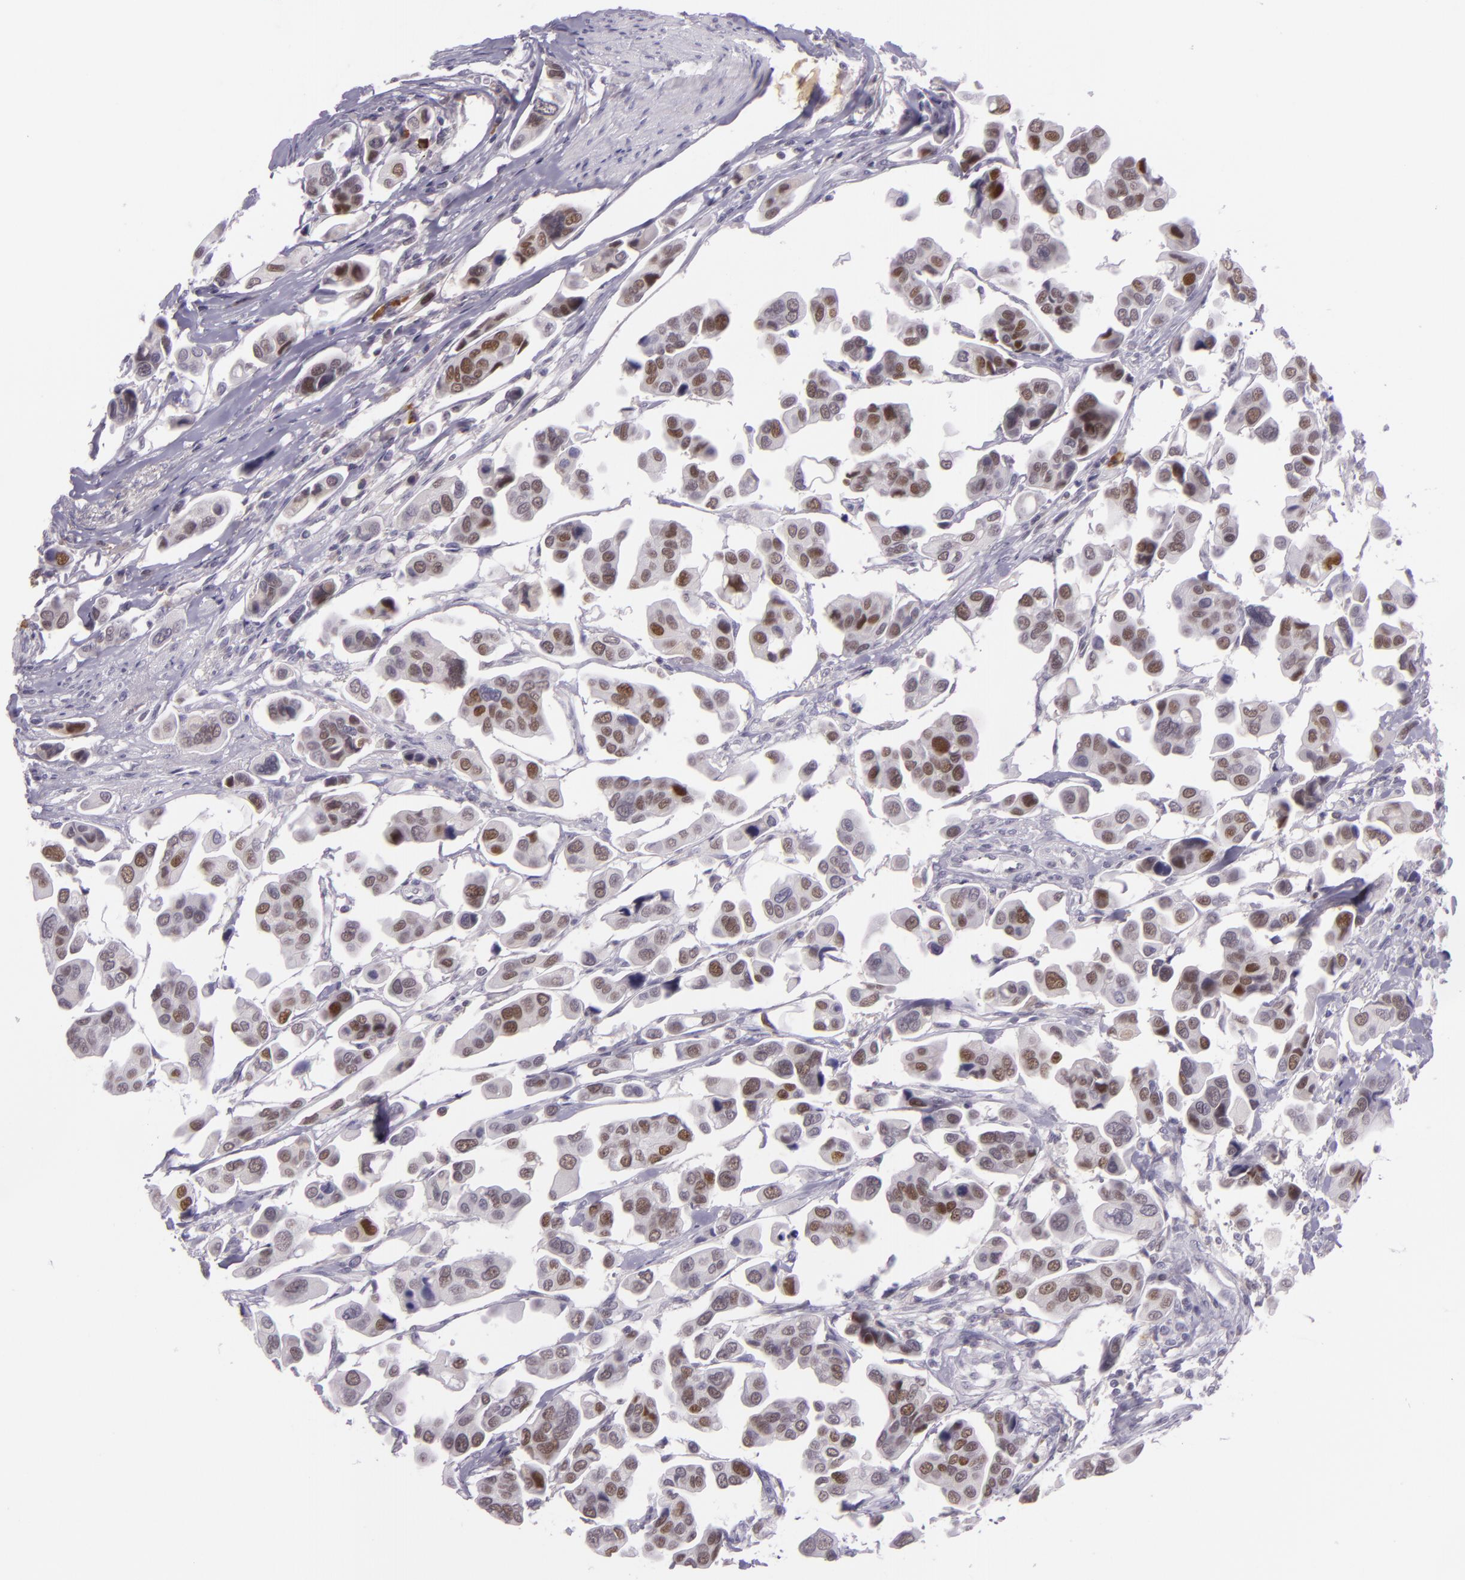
{"staining": {"intensity": "moderate", "quantity": "25%-75%", "location": "nuclear"}, "tissue": "urothelial cancer", "cell_type": "Tumor cells", "image_type": "cancer", "snomed": [{"axis": "morphology", "description": "Adenocarcinoma, NOS"}, {"axis": "topography", "description": "Urinary bladder"}], "caption": "Protein expression analysis of human adenocarcinoma reveals moderate nuclear expression in about 25%-75% of tumor cells. Nuclei are stained in blue.", "gene": "CHEK2", "patient": {"sex": "male", "age": 61}}